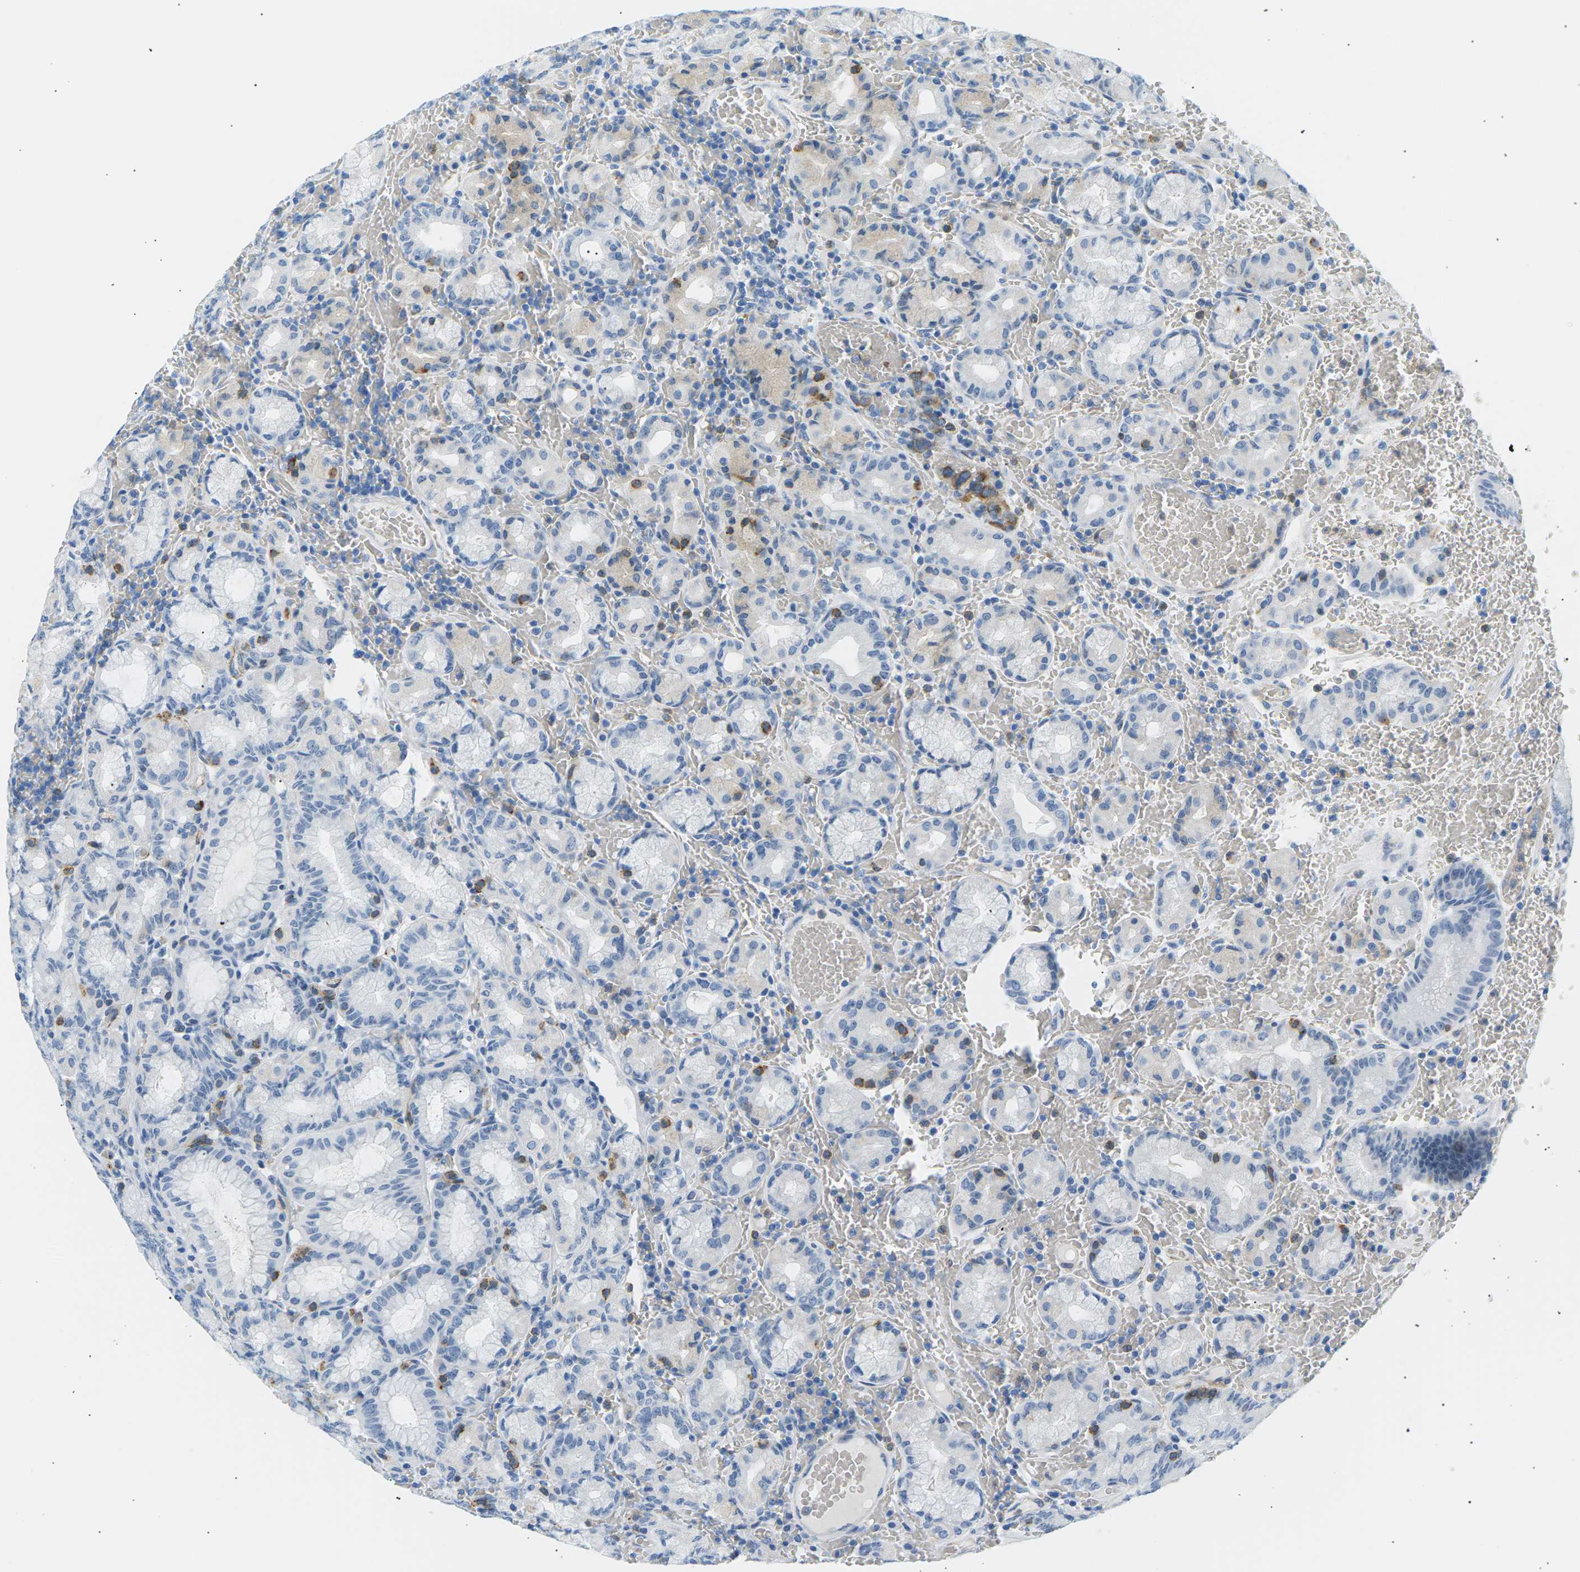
{"staining": {"intensity": "negative", "quantity": "none", "location": "none"}, "tissue": "stomach", "cell_type": "Glandular cells", "image_type": "normal", "snomed": [{"axis": "morphology", "description": "Normal tissue, NOS"}, {"axis": "morphology", "description": "Carcinoid, malignant, NOS"}, {"axis": "topography", "description": "Stomach, upper"}], "caption": "Immunohistochemistry (IHC) image of normal stomach stained for a protein (brown), which exhibits no positivity in glandular cells.", "gene": "SEPTIN5", "patient": {"sex": "male", "age": 39}}